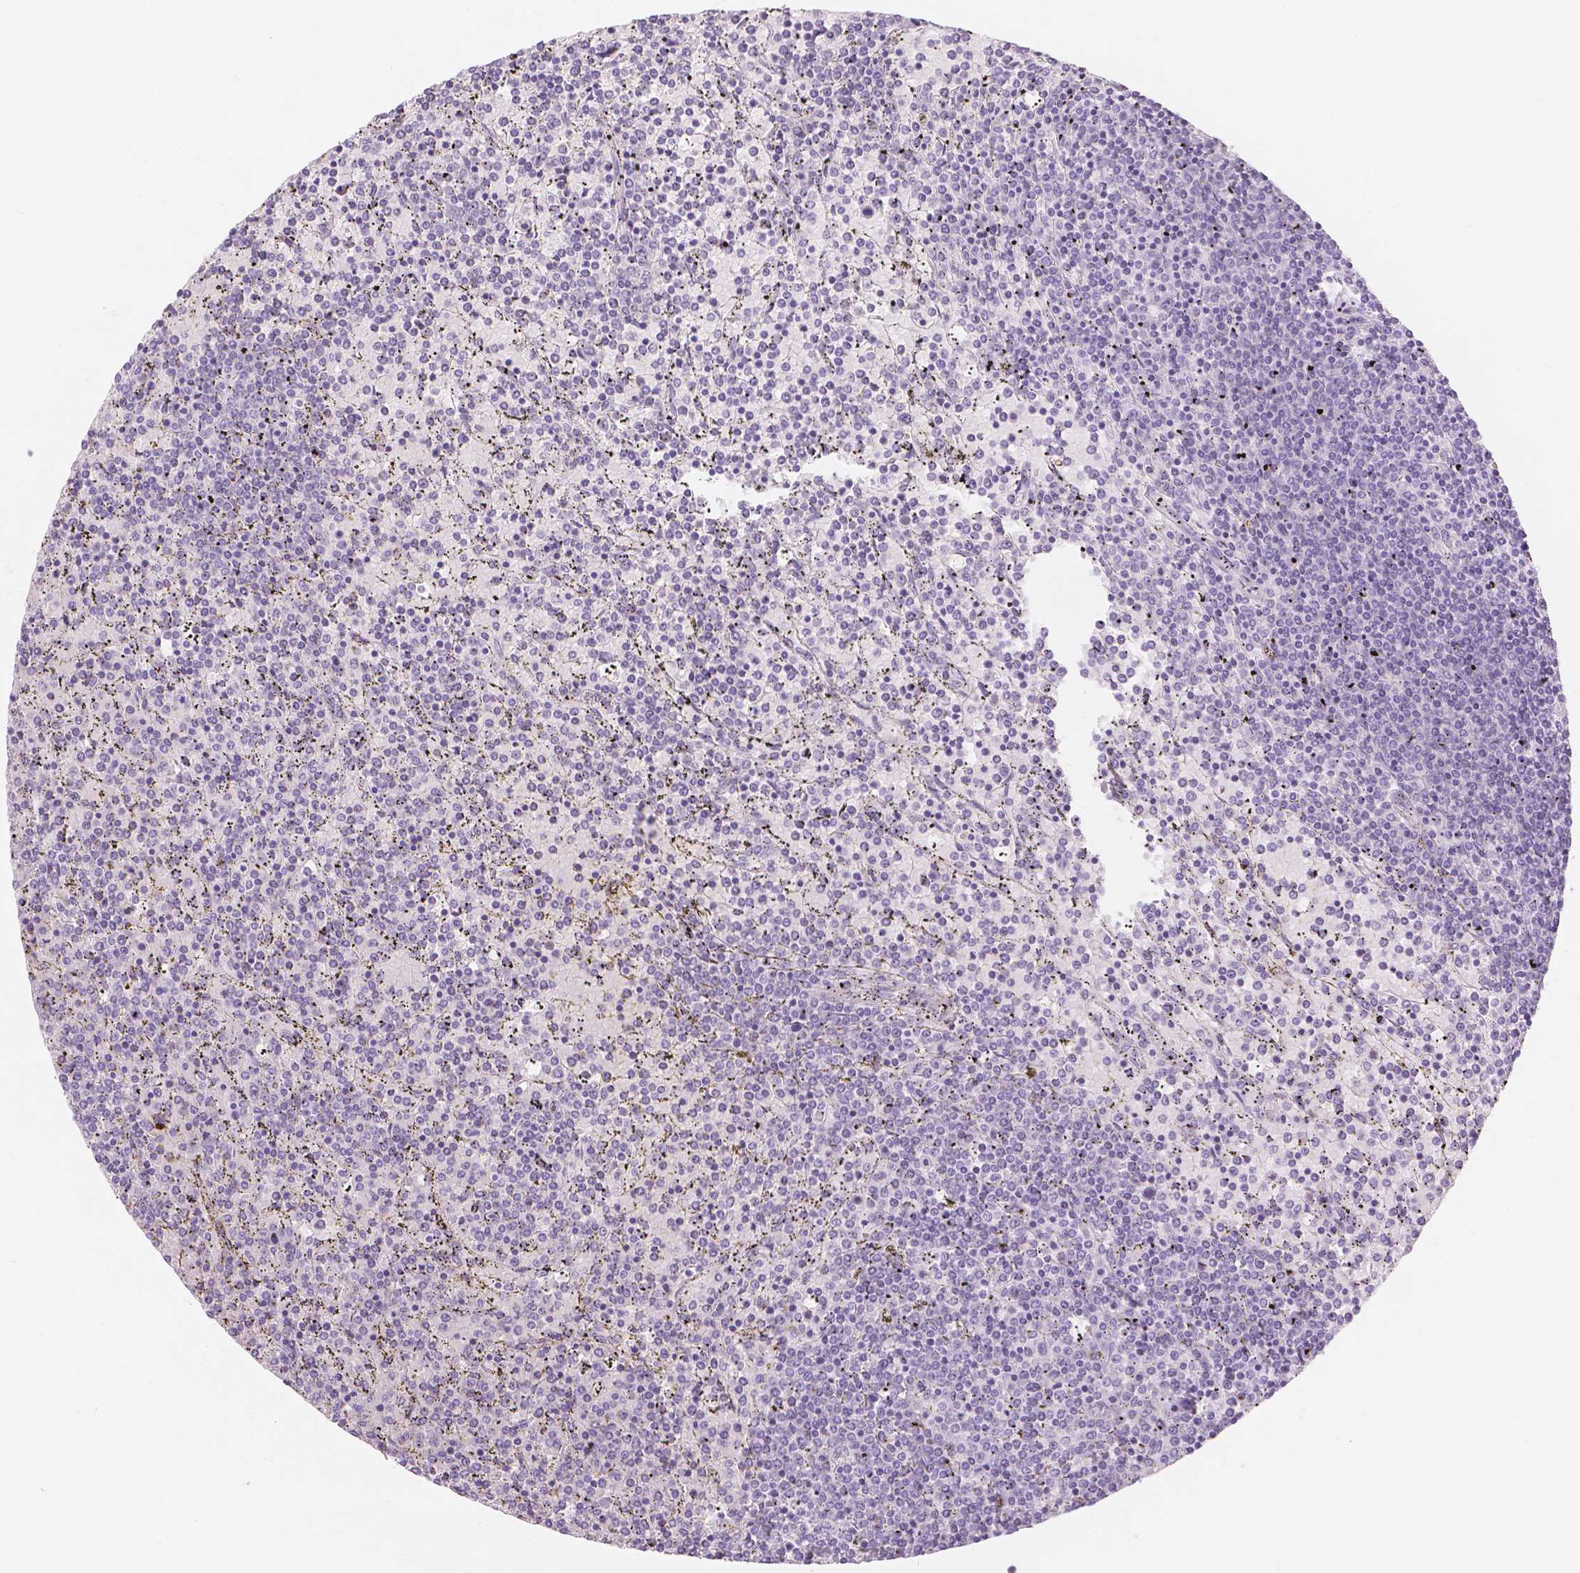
{"staining": {"intensity": "negative", "quantity": "none", "location": "none"}, "tissue": "lymphoma", "cell_type": "Tumor cells", "image_type": "cancer", "snomed": [{"axis": "morphology", "description": "Malignant lymphoma, non-Hodgkin's type, Low grade"}, {"axis": "topography", "description": "Spleen"}], "caption": "Immunohistochemical staining of human malignant lymphoma, non-Hodgkin's type (low-grade) displays no significant expression in tumor cells.", "gene": "MUC12", "patient": {"sex": "female", "age": 77}}